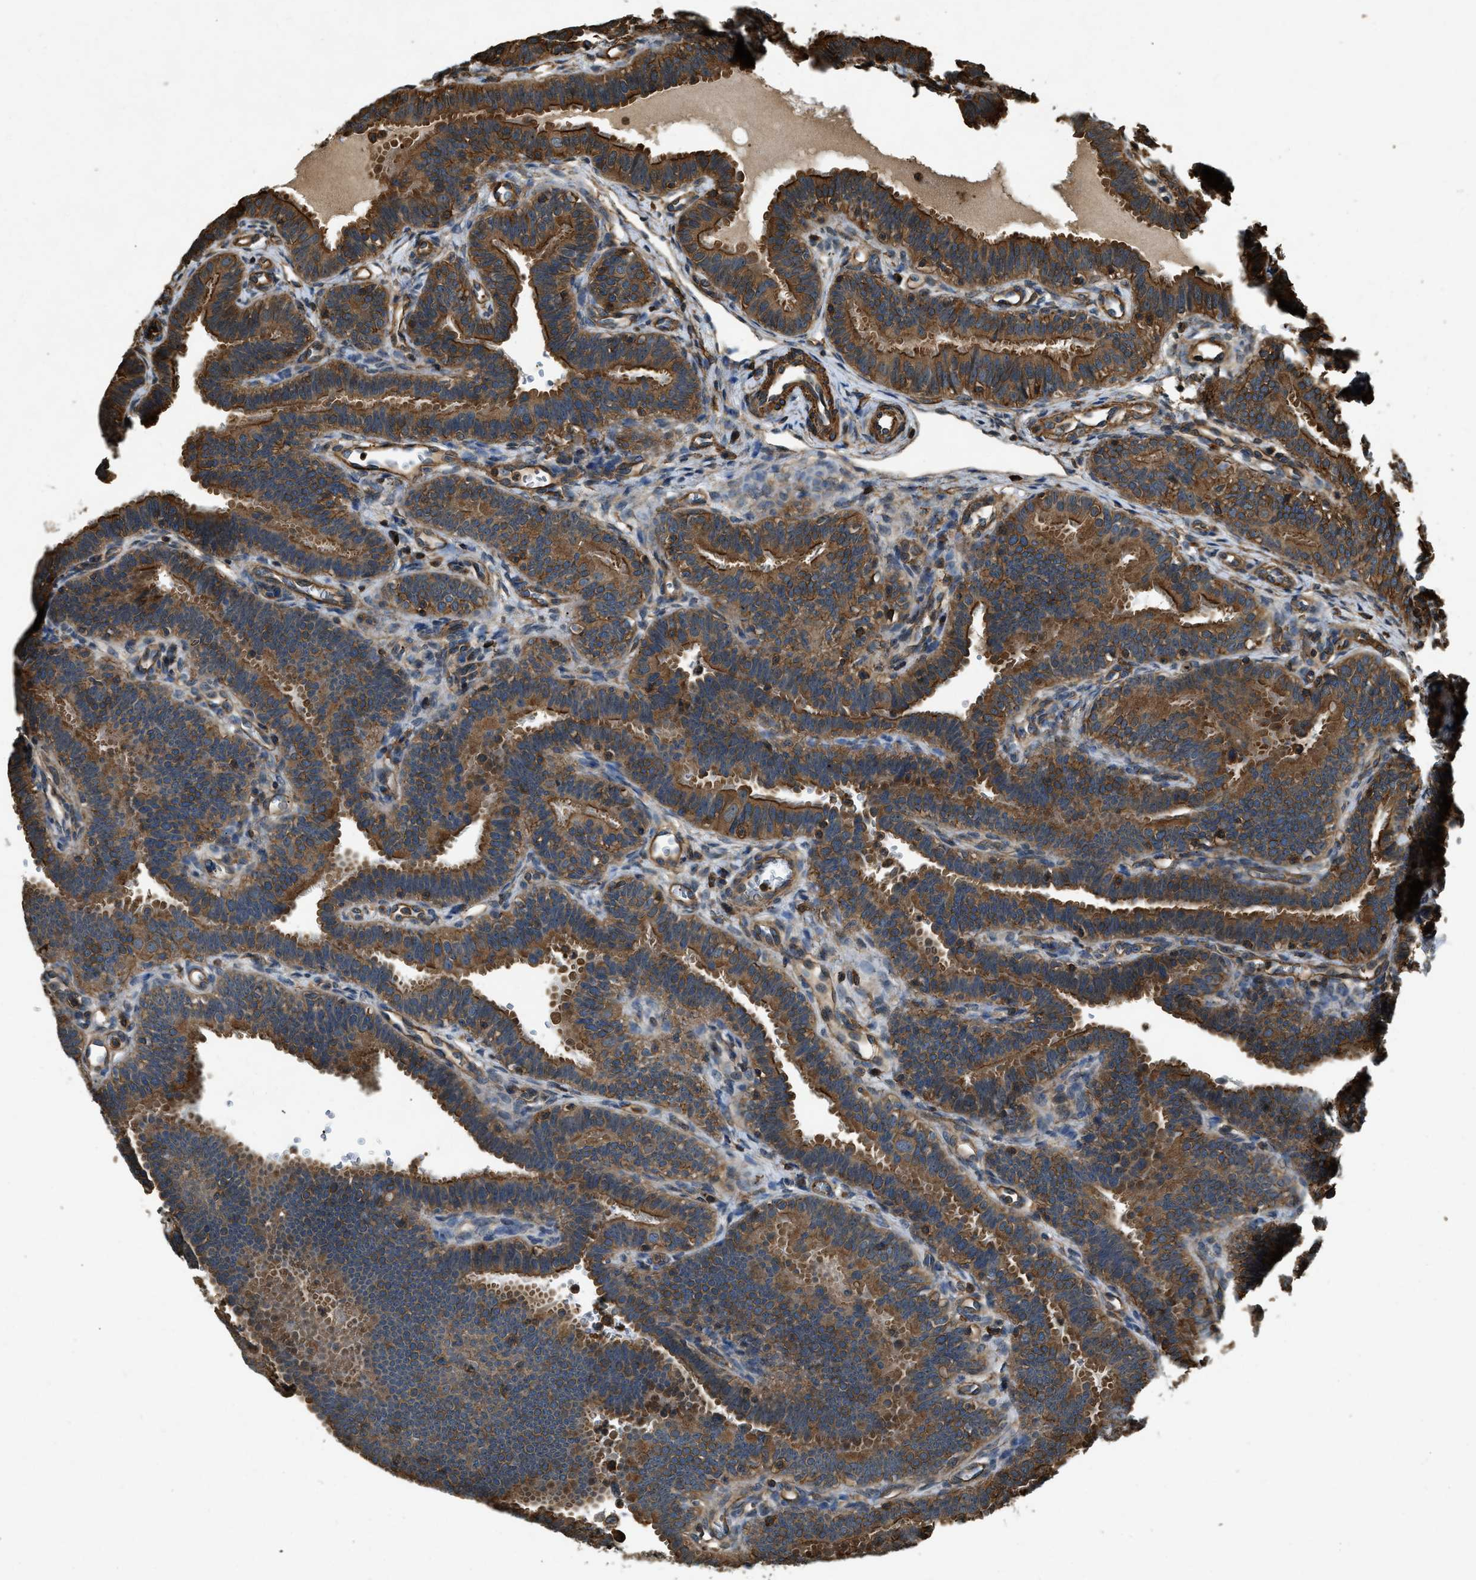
{"staining": {"intensity": "strong", "quantity": ">75%", "location": "cytoplasmic/membranous"}, "tissue": "fallopian tube", "cell_type": "Glandular cells", "image_type": "normal", "snomed": [{"axis": "morphology", "description": "Normal tissue, NOS"}, {"axis": "topography", "description": "Fallopian tube"}, {"axis": "topography", "description": "Placenta"}], "caption": "Immunohistochemical staining of normal human fallopian tube reveals strong cytoplasmic/membranous protein expression in about >75% of glandular cells. (IHC, brightfield microscopy, high magnification).", "gene": "YARS1", "patient": {"sex": "female", "age": 34}}